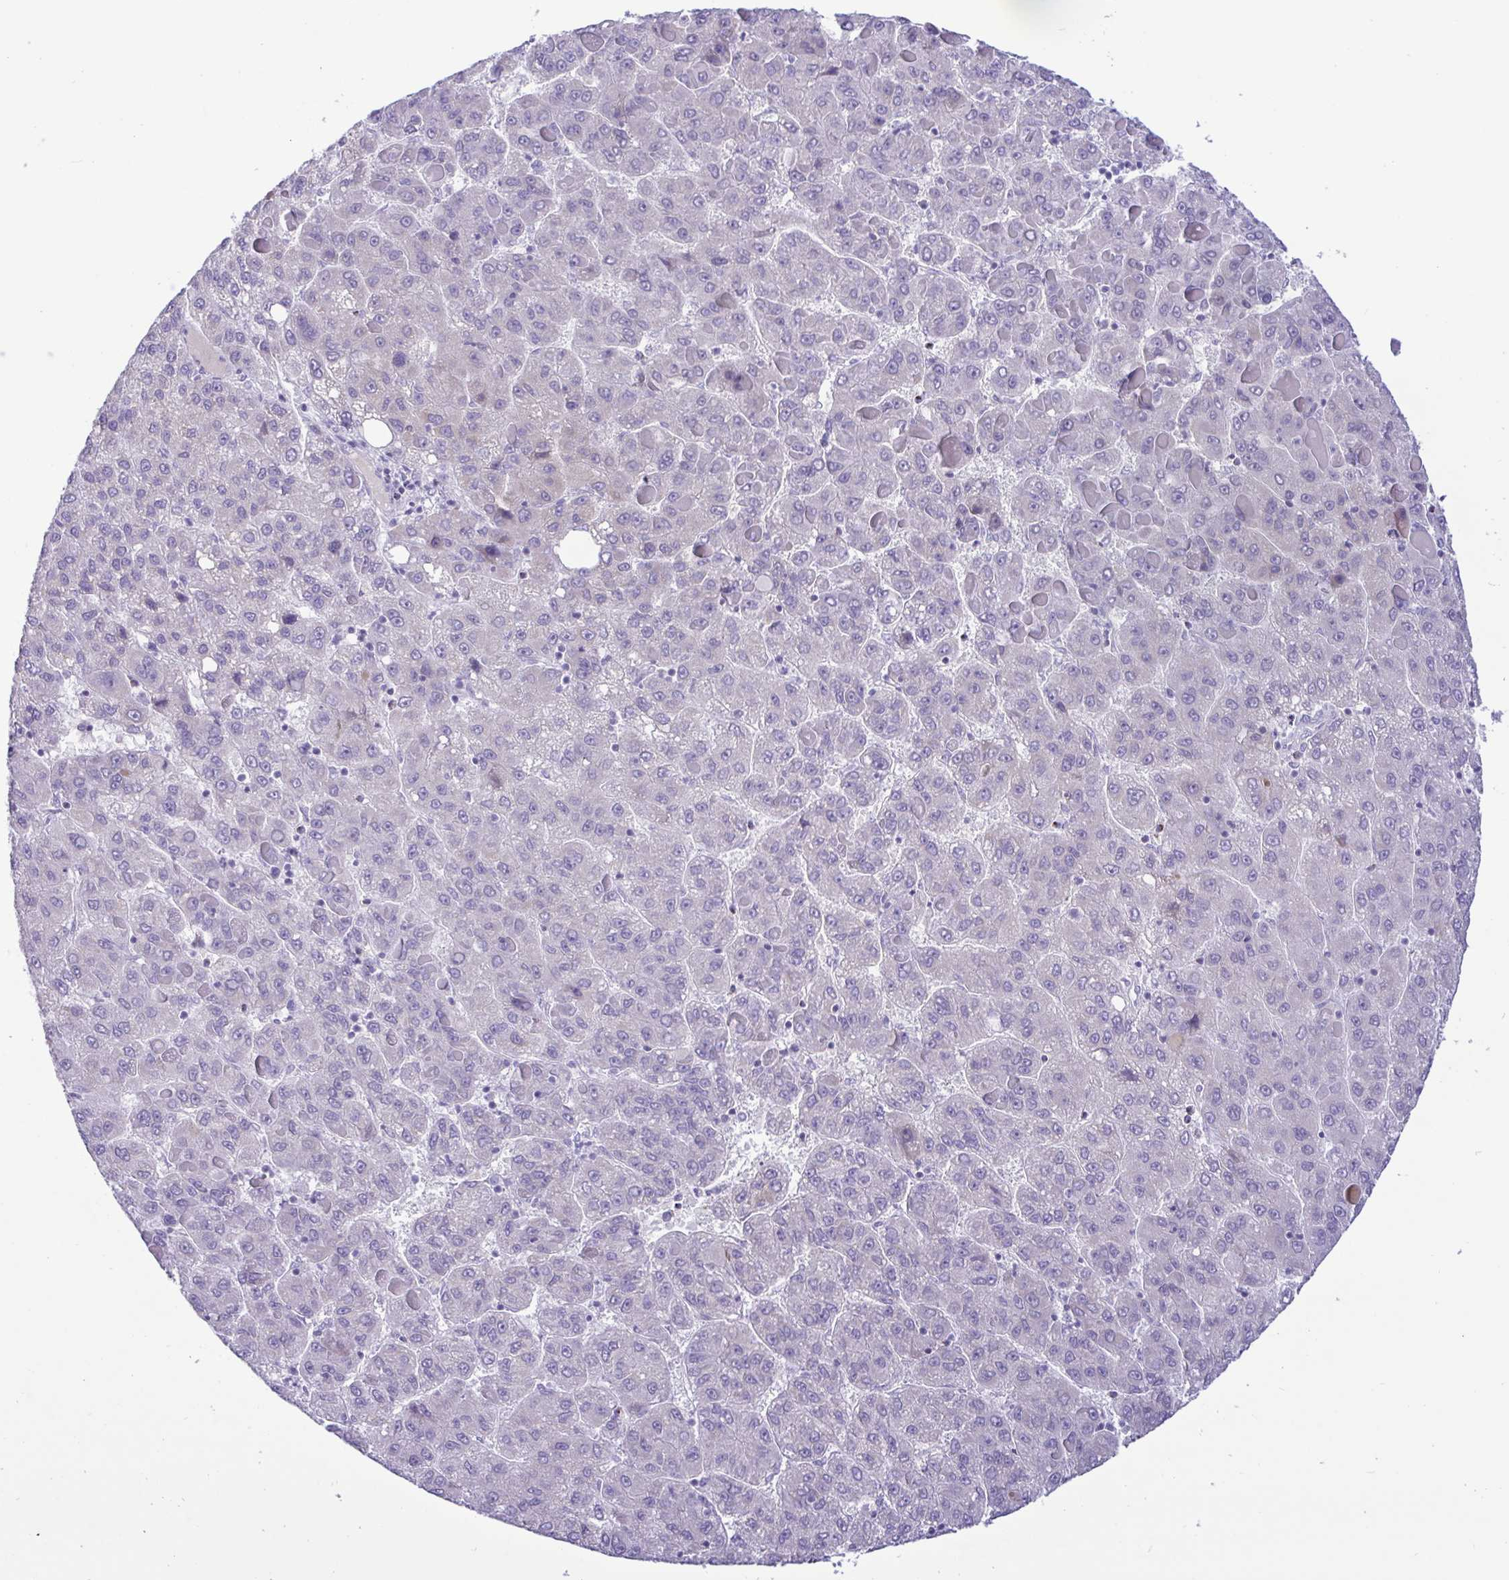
{"staining": {"intensity": "negative", "quantity": "none", "location": "none"}, "tissue": "liver cancer", "cell_type": "Tumor cells", "image_type": "cancer", "snomed": [{"axis": "morphology", "description": "Carcinoma, Hepatocellular, NOS"}, {"axis": "topography", "description": "Liver"}], "caption": "Immunohistochemical staining of human liver hepatocellular carcinoma reveals no significant staining in tumor cells. (DAB (3,3'-diaminobenzidine) immunohistochemistry, high magnification).", "gene": "SREBF1", "patient": {"sex": "female", "age": 82}}